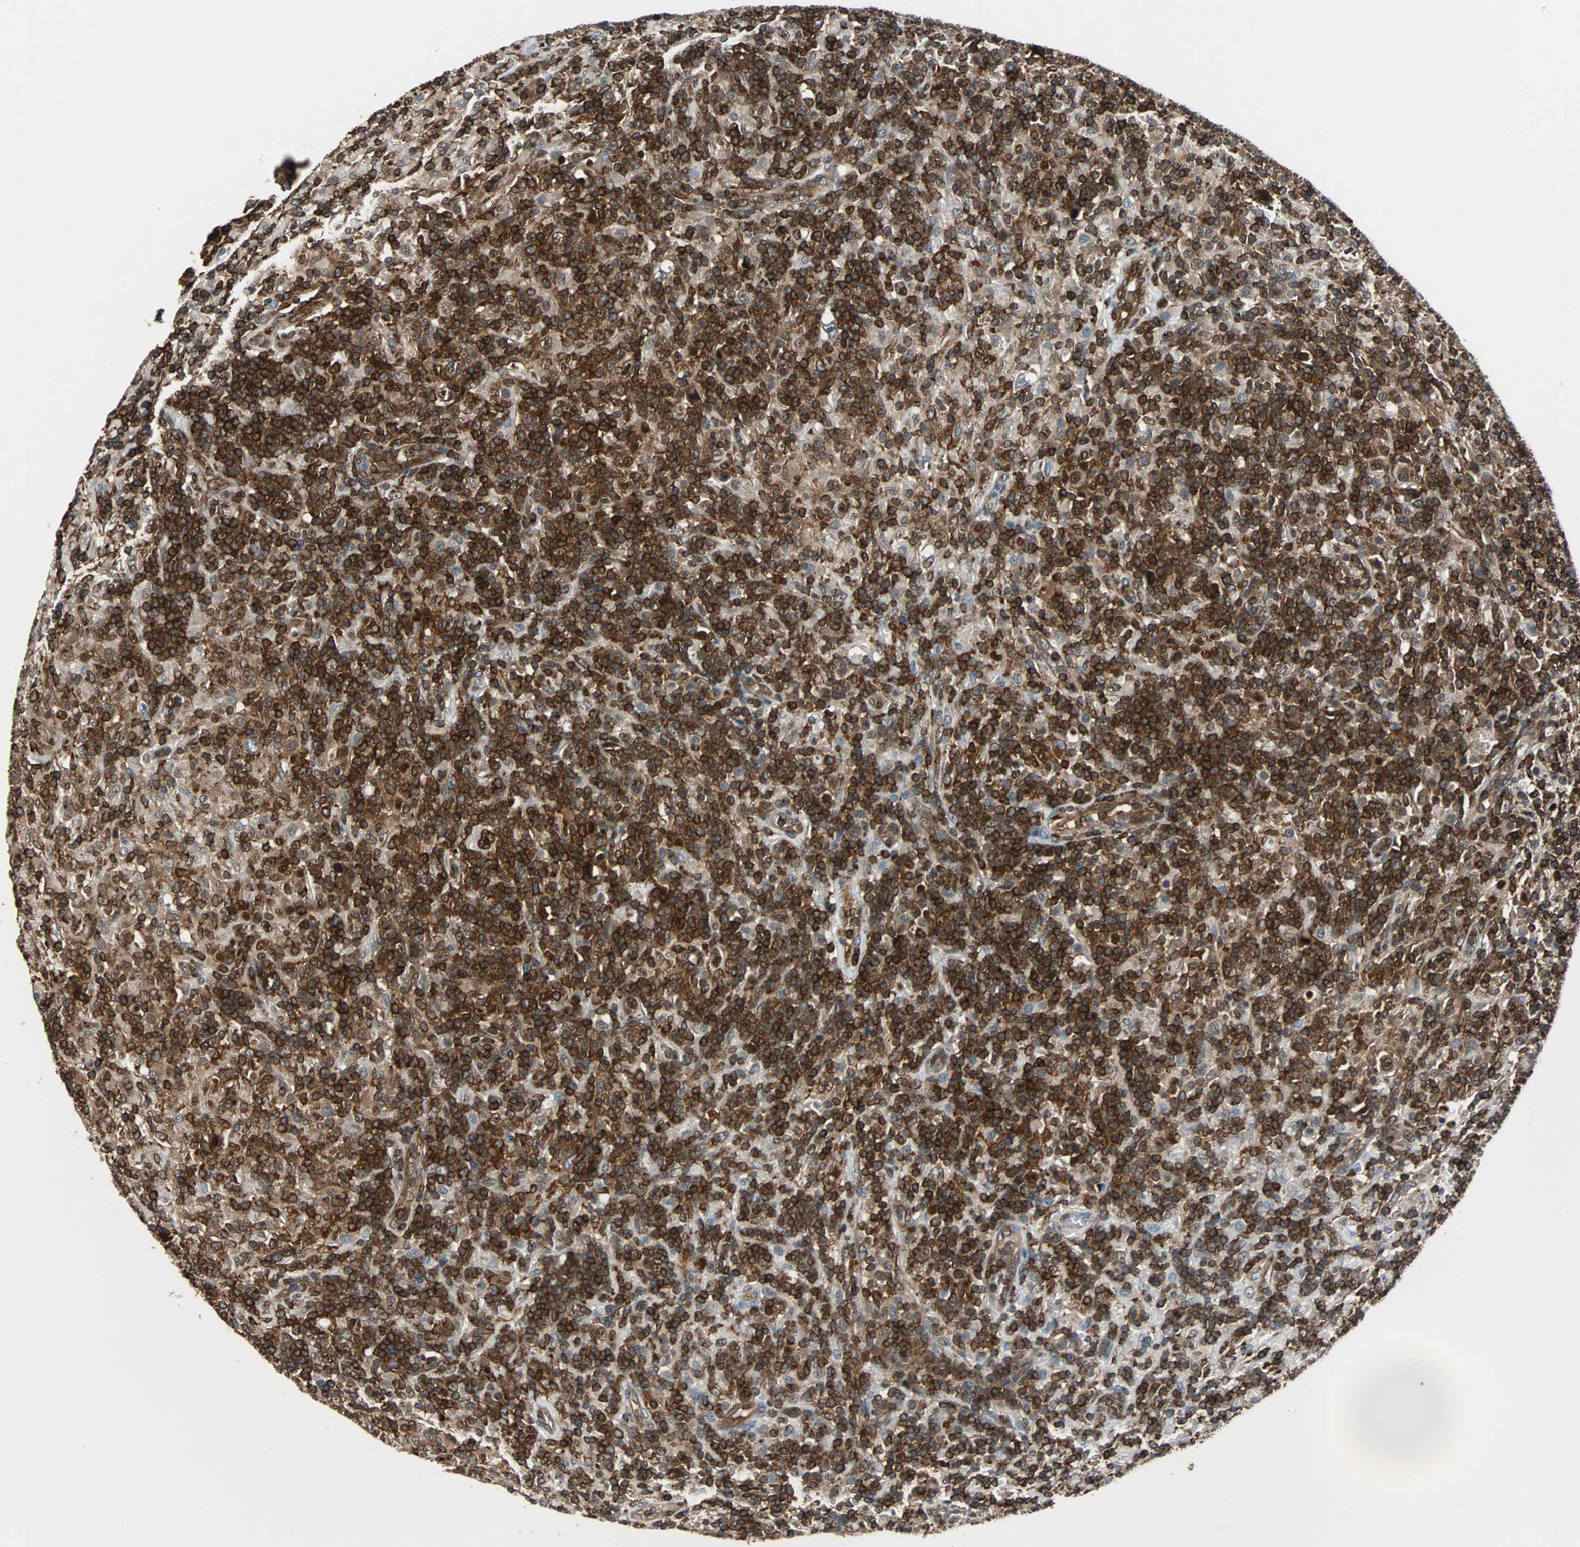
{"staining": {"intensity": "strong", "quantity": ">75%", "location": "cytoplasmic/membranous"}, "tissue": "lymphoma", "cell_type": "Tumor cells", "image_type": "cancer", "snomed": [{"axis": "morphology", "description": "Hodgkin's disease, NOS"}, {"axis": "topography", "description": "Lymph node"}], "caption": "Hodgkin's disease stained with a protein marker reveals strong staining in tumor cells.", "gene": "RELA", "patient": {"sex": "male", "age": 70}}